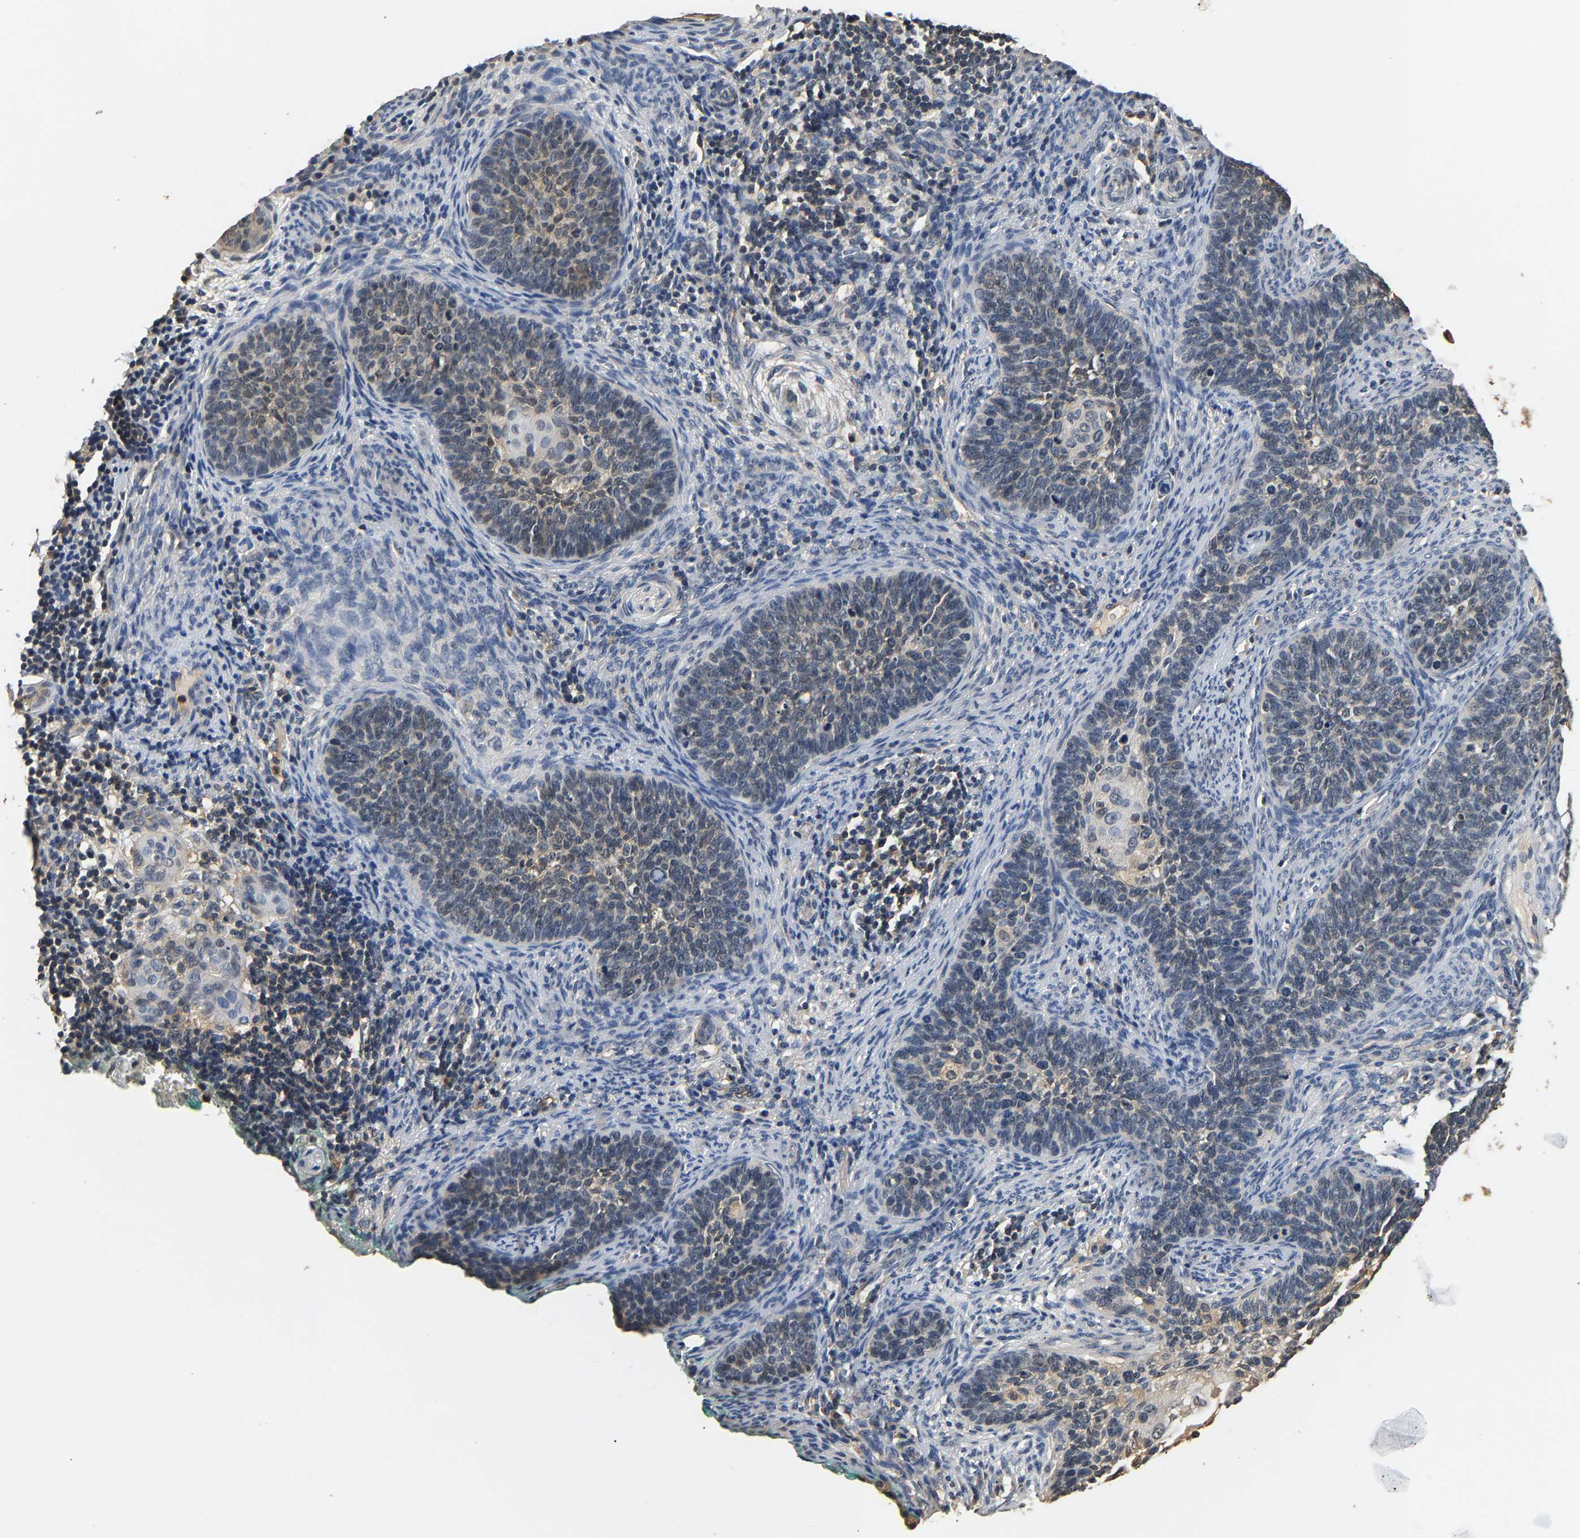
{"staining": {"intensity": "weak", "quantity": "<25%", "location": "cytoplasmic/membranous"}, "tissue": "cervical cancer", "cell_type": "Tumor cells", "image_type": "cancer", "snomed": [{"axis": "morphology", "description": "Squamous cell carcinoma, NOS"}, {"axis": "topography", "description": "Cervix"}], "caption": "Immunohistochemistry image of neoplastic tissue: cervical cancer (squamous cell carcinoma) stained with DAB (3,3'-diaminobenzidine) exhibits no significant protein staining in tumor cells.", "gene": "GPI", "patient": {"sex": "female", "age": 33}}